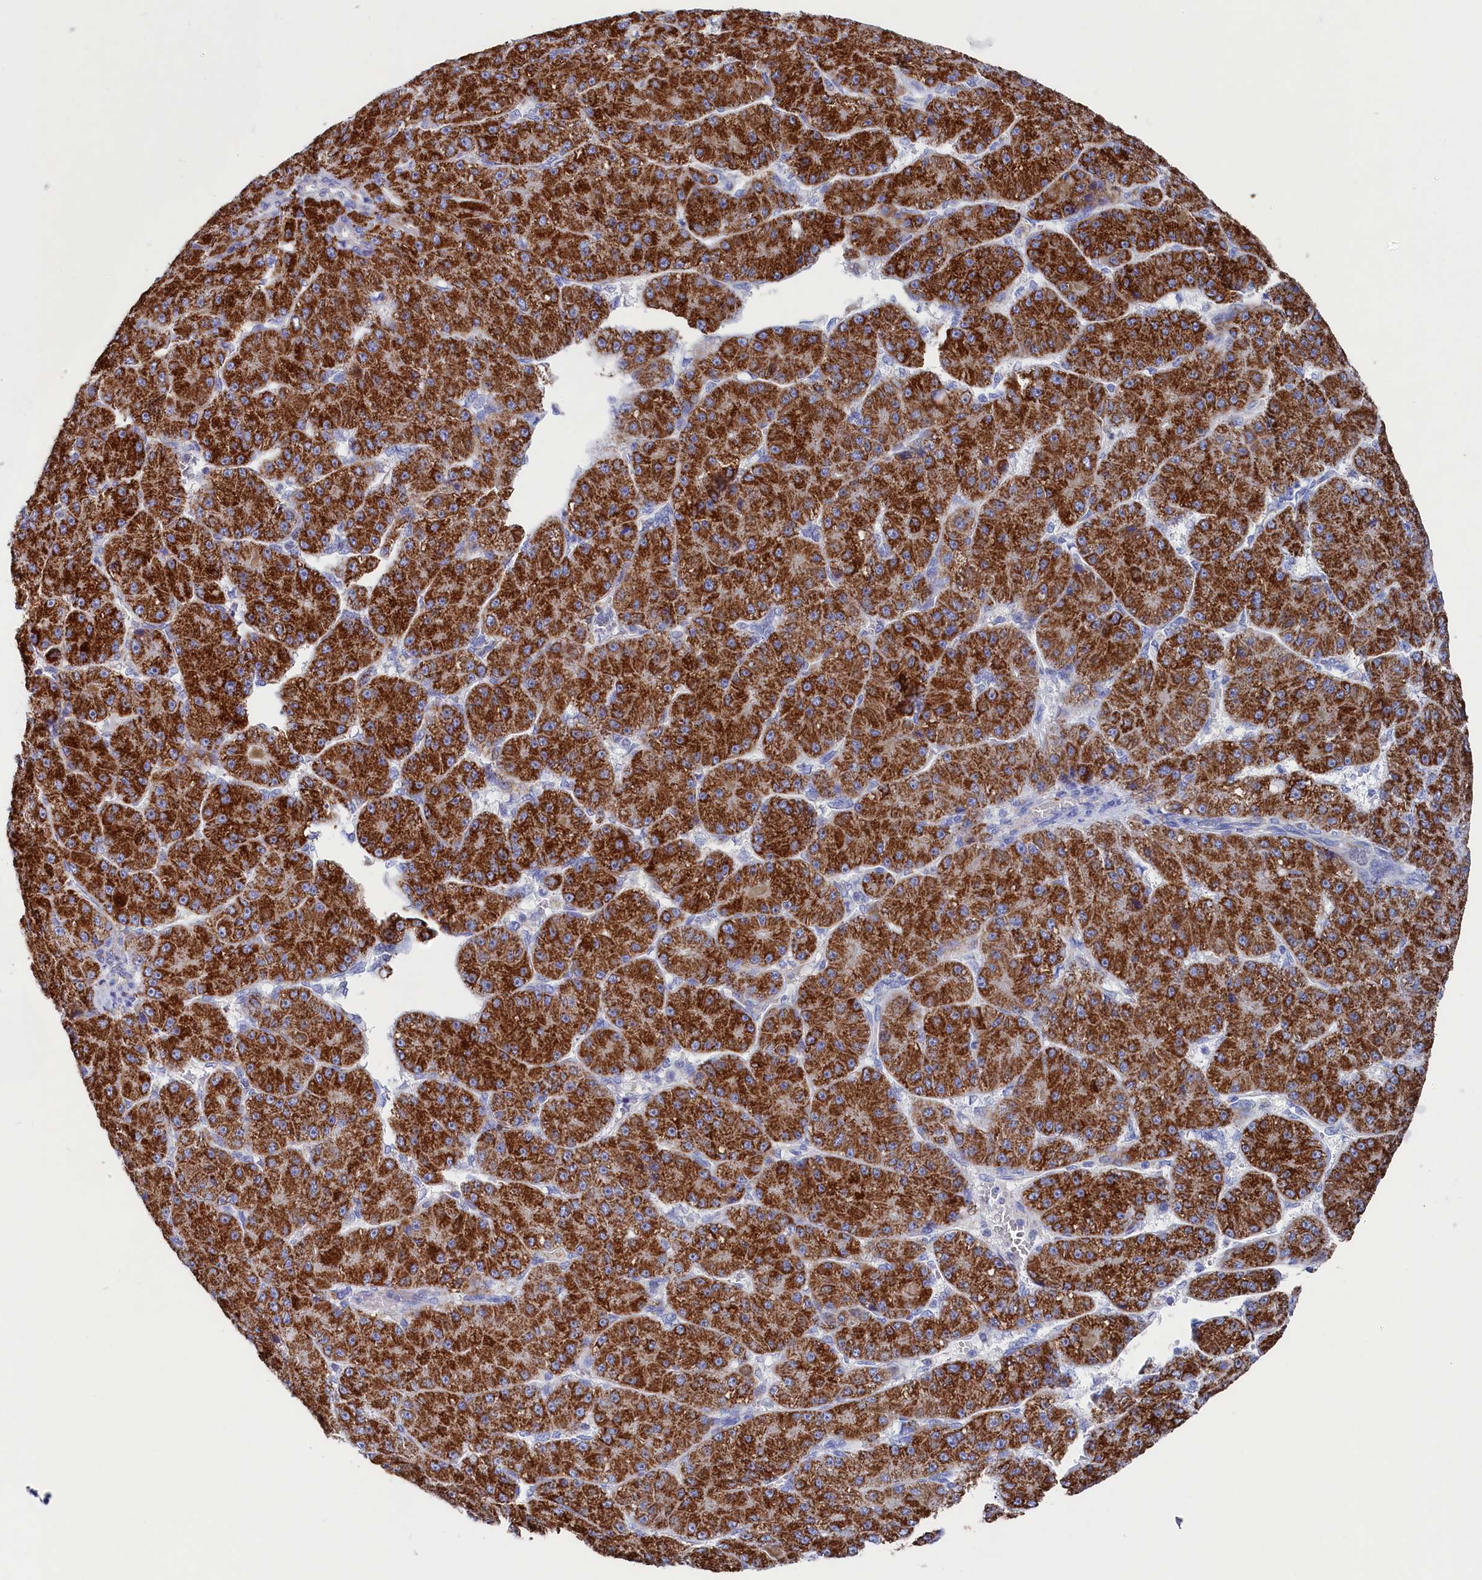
{"staining": {"intensity": "strong", "quantity": ">75%", "location": "cytoplasmic/membranous"}, "tissue": "liver cancer", "cell_type": "Tumor cells", "image_type": "cancer", "snomed": [{"axis": "morphology", "description": "Carcinoma, Hepatocellular, NOS"}, {"axis": "topography", "description": "Liver"}], "caption": "This image exhibits immunohistochemistry staining of liver cancer (hepatocellular carcinoma), with high strong cytoplasmic/membranous expression in about >75% of tumor cells.", "gene": "MMAB", "patient": {"sex": "male", "age": 67}}